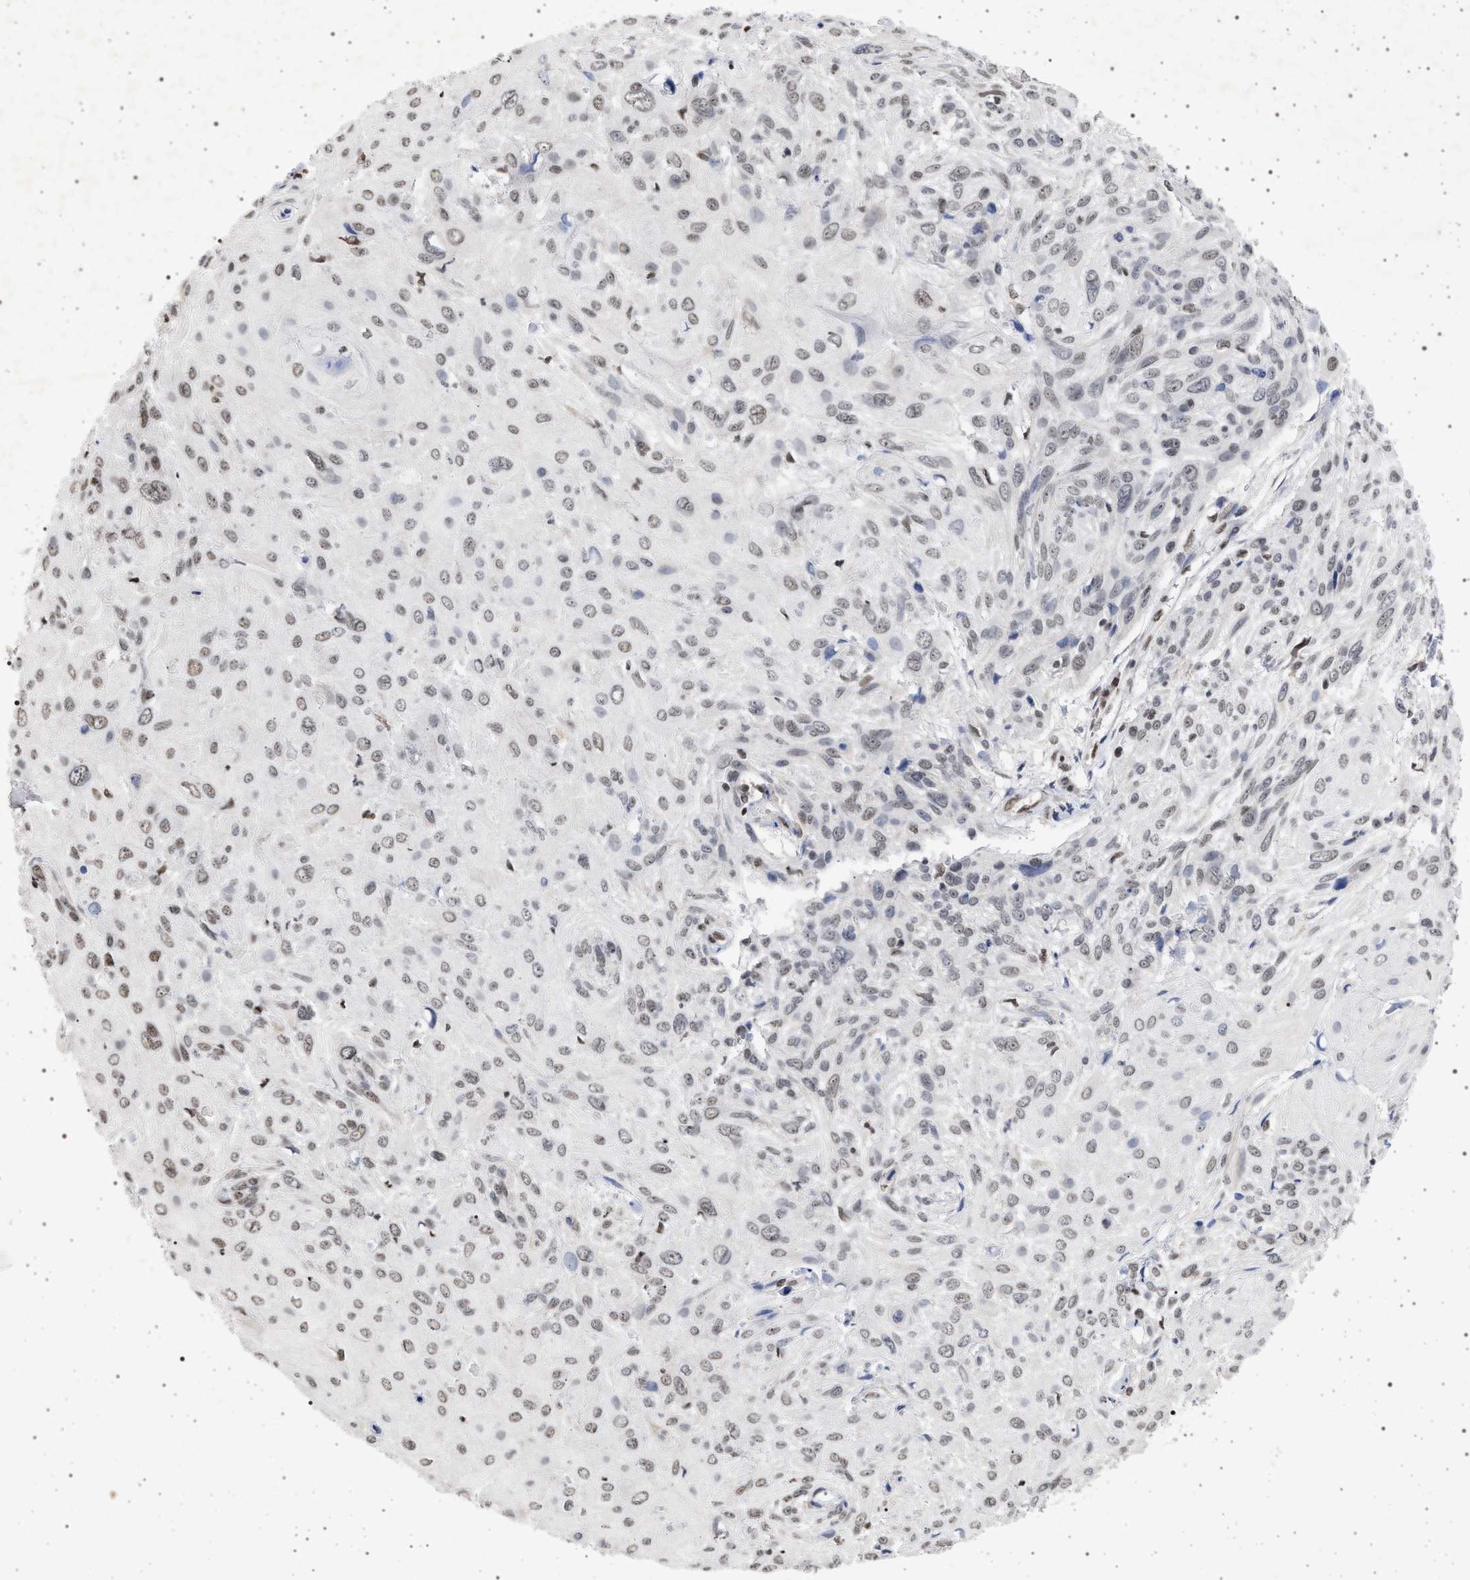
{"staining": {"intensity": "weak", "quantity": "25%-75%", "location": "nuclear"}, "tissue": "cervical cancer", "cell_type": "Tumor cells", "image_type": "cancer", "snomed": [{"axis": "morphology", "description": "Squamous cell carcinoma, NOS"}, {"axis": "topography", "description": "Cervix"}], "caption": "Weak nuclear positivity is seen in about 25%-75% of tumor cells in squamous cell carcinoma (cervical).", "gene": "PHF12", "patient": {"sex": "female", "age": 51}}